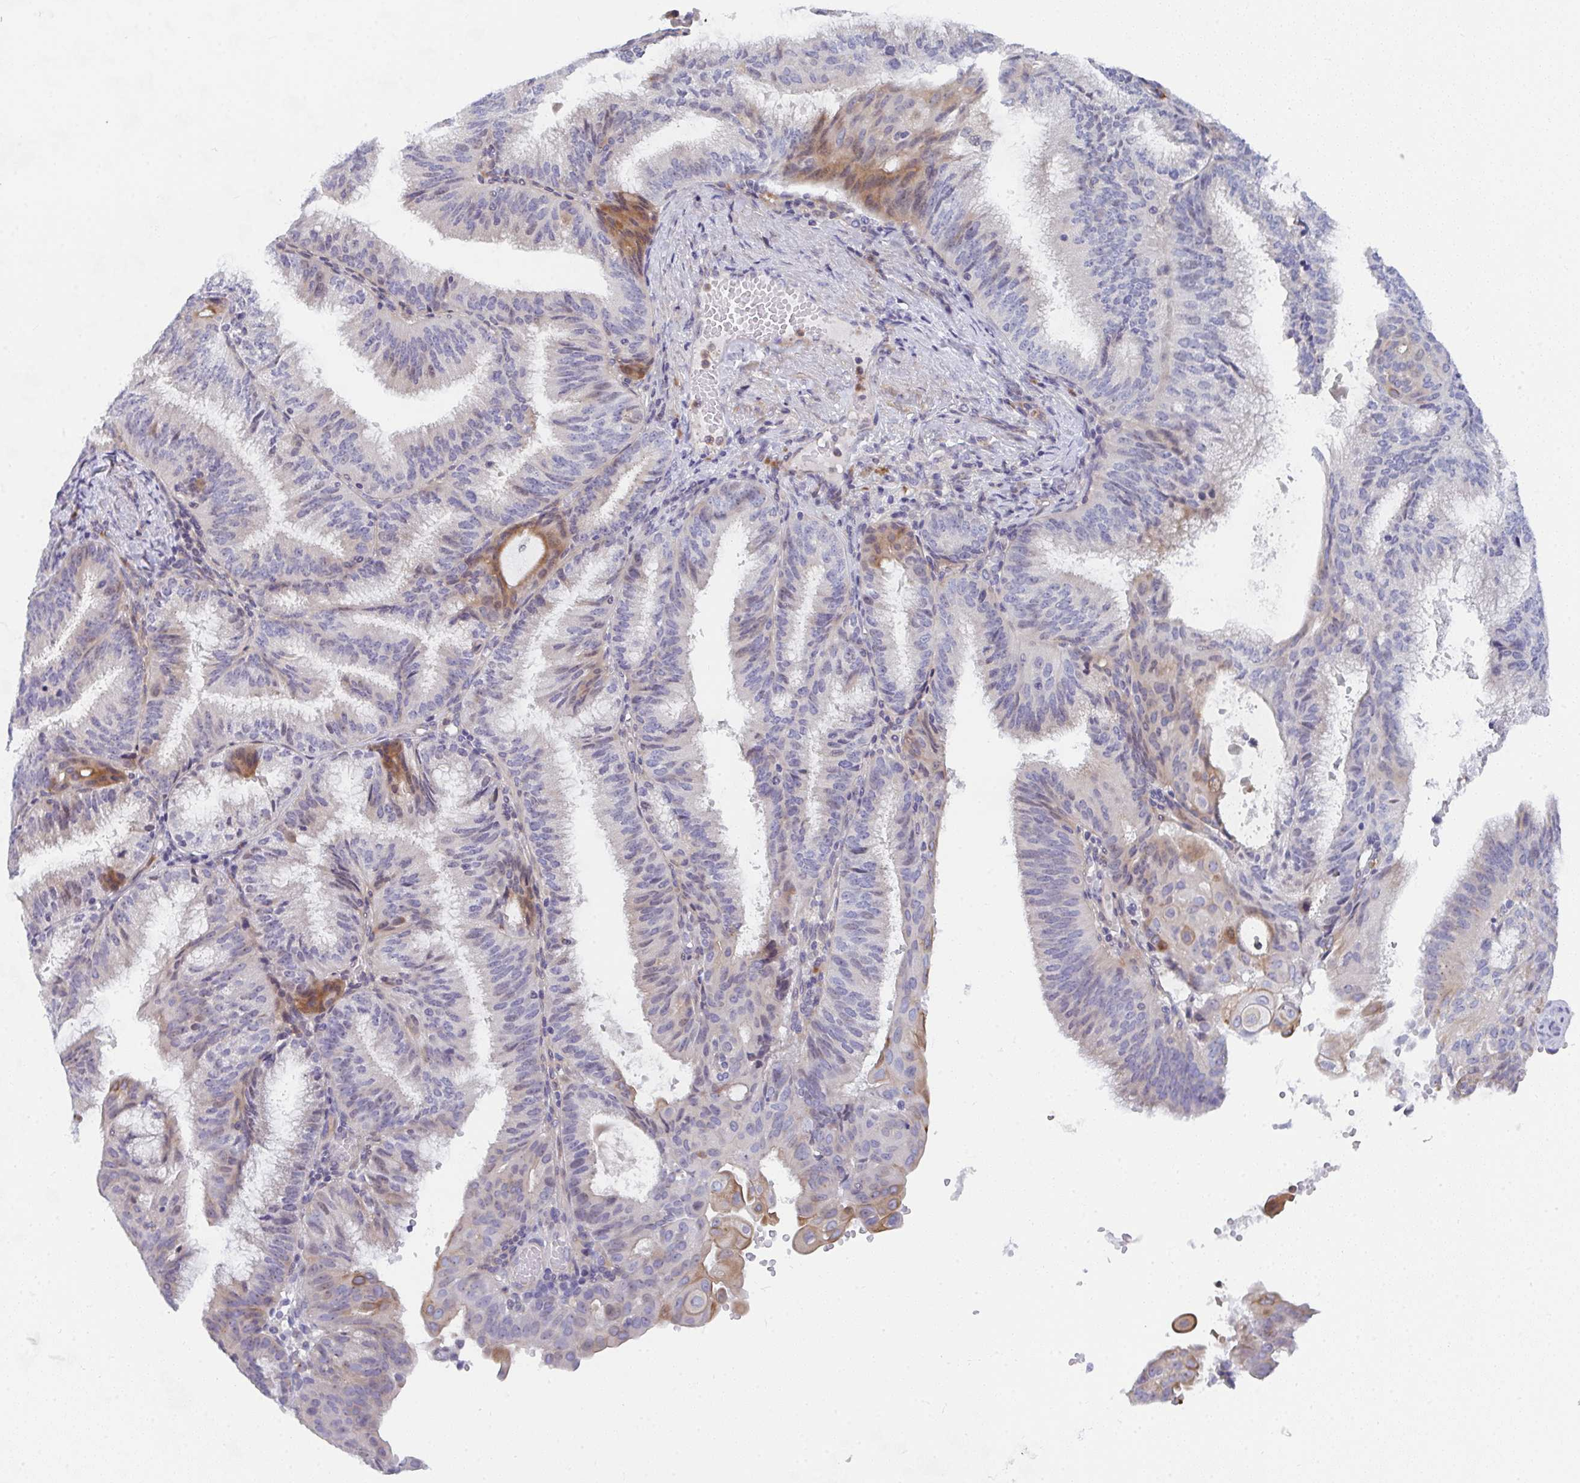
{"staining": {"intensity": "negative", "quantity": "none", "location": "none"}, "tissue": "endometrial cancer", "cell_type": "Tumor cells", "image_type": "cancer", "snomed": [{"axis": "morphology", "description": "Adenocarcinoma, NOS"}, {"axis": "topography", "description": "Endometrium"}], "caption": "A high-resolution photomicrograph shows IHC staining of adenocarcinoma (endometrial), which shows no significant expression in tumor cells.", "gene": "KLHL33", "patient": {"sex": "female", "age": 49}}